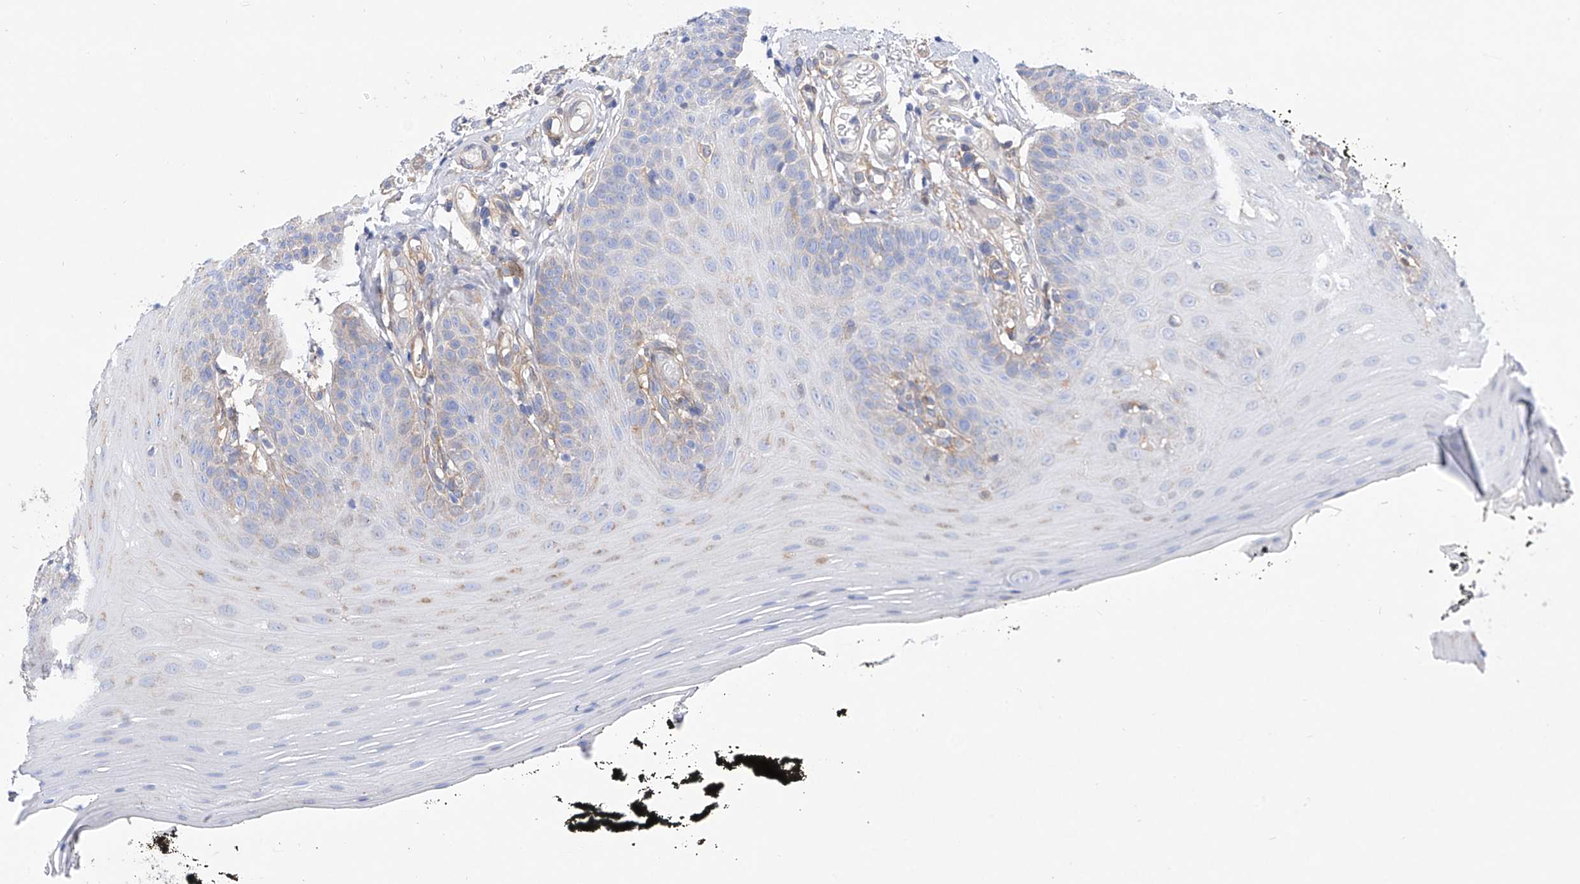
{"staining": {"intensity": "weak", "quantity": "<25%", "location": "cytoplasmic/membranous"}, "tissue": "oral mucosa", "cell_type": "Squamous epithelial cells", "image_type": "normal", "snomed": [{"axis": "morphology", "description": "Normal tissue, NOS"}, {"axis": "topography", "description": "Oral tissue"}], "caption": "IHC micrograph of benign oral mucosa: human oral mucosa stained with DAB reveals no significant protein staining in squamous epithelial cells. (DAB (3,3'-diaminobenzidine) immunohistochemistry (IHC) with hematoxylin counter stain).", "gene": "ZNF653", "patient": {"sex": "male", "age": 74}}